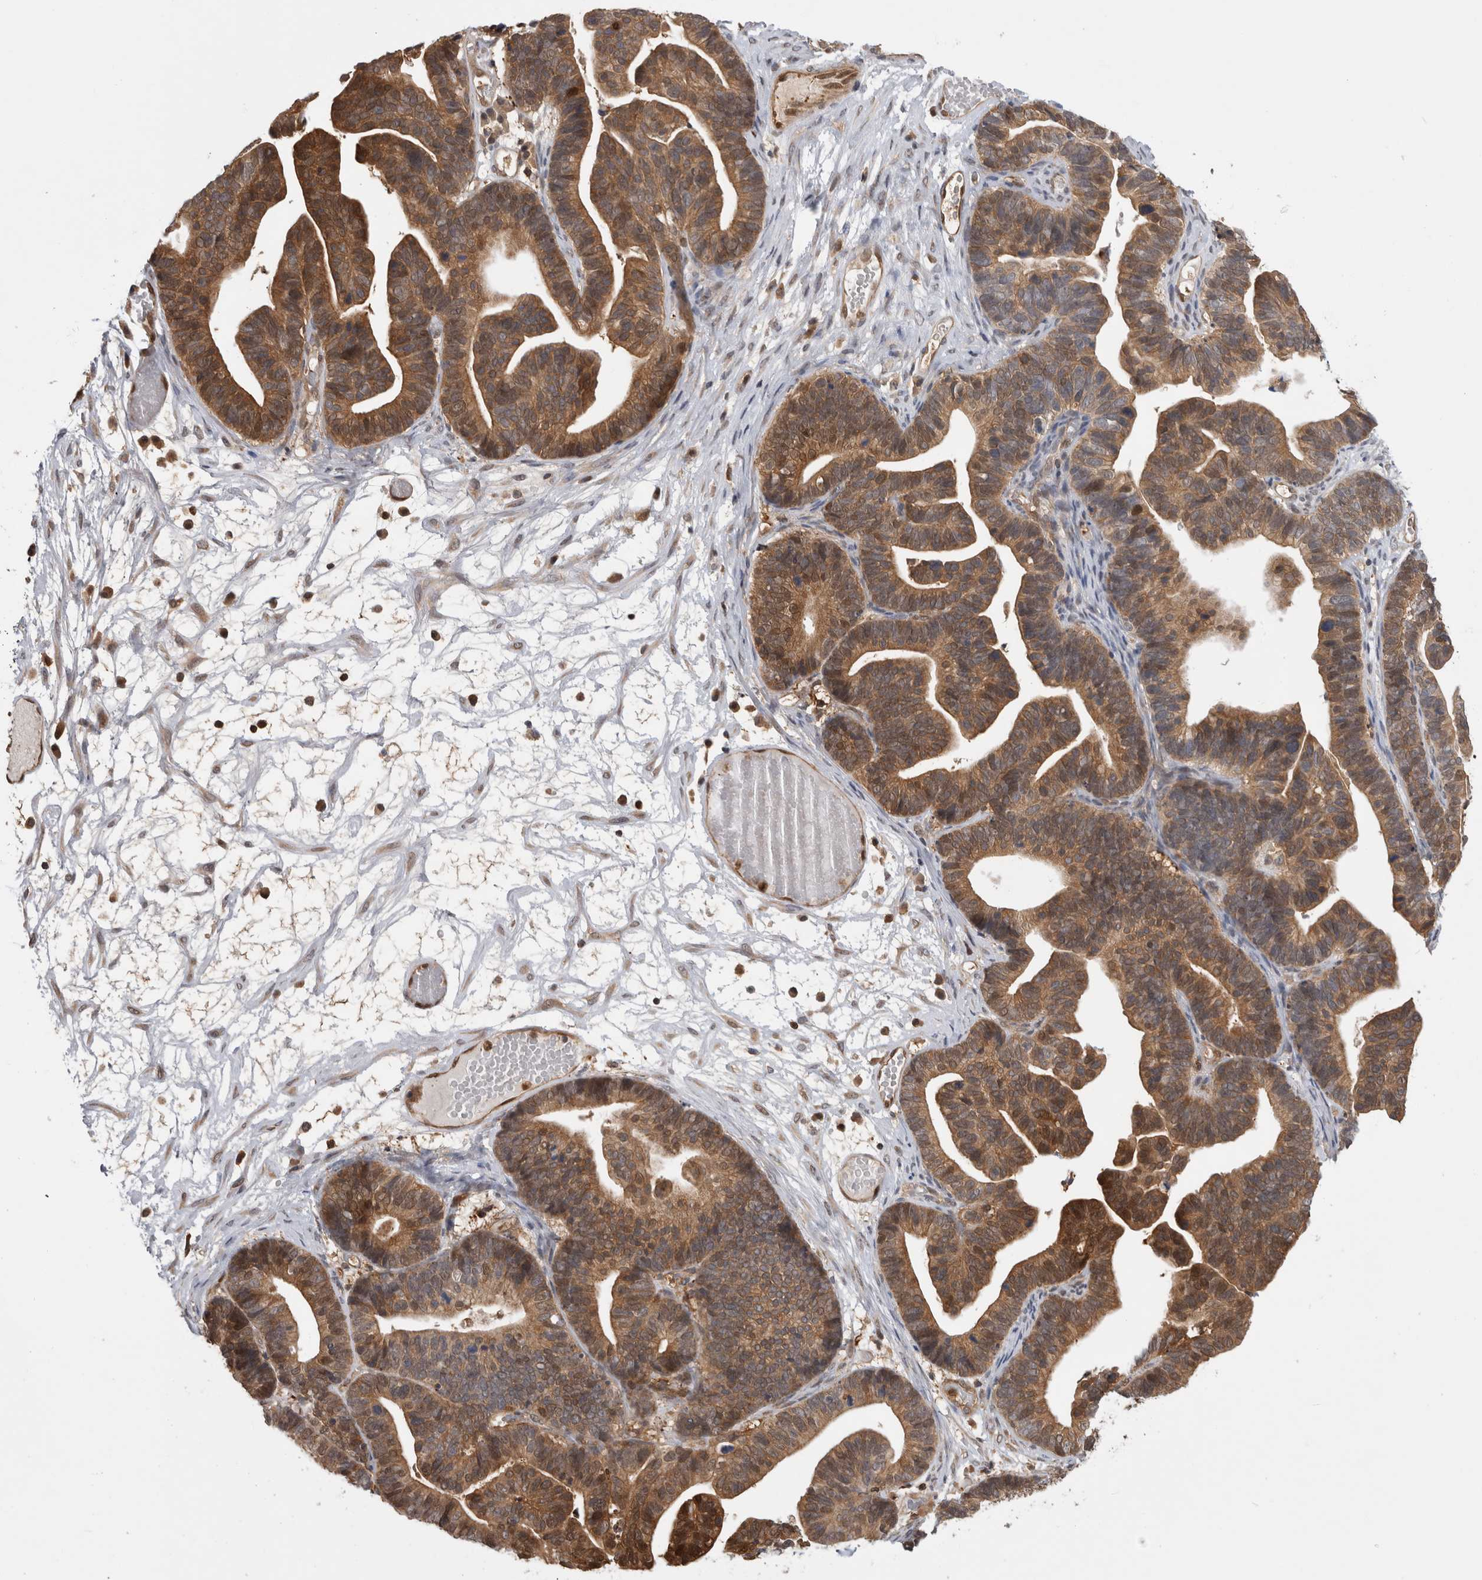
{"staining": {"intensity": "moderate", "quantity": ">75%", "location": "cytoplasmic/membranous"}, "tissue": "ovarian cancer", "cell_type": "Tumor cells", "image_type": "cancer", "snomed": [{"axis": "morphology", "description": "Cystadenocarcinoma, serous, NOS"}, {"axis": "topography", "description": "Ovary"}], "caption": "Serous cystadenocarcinoma (ovarian) tissue displays moderate cytoplasmic/membranous positivity in approximately >75% of tumor cells, visualized by immunohistochemistry. The staining was performed using DAB to visualize the protein expression in brown, while the nuclei were stained in blue with hematoxylin (Magnification: 20x).", "gene": "ASTN2", "patient": {"sex": "female", "age": 56}}